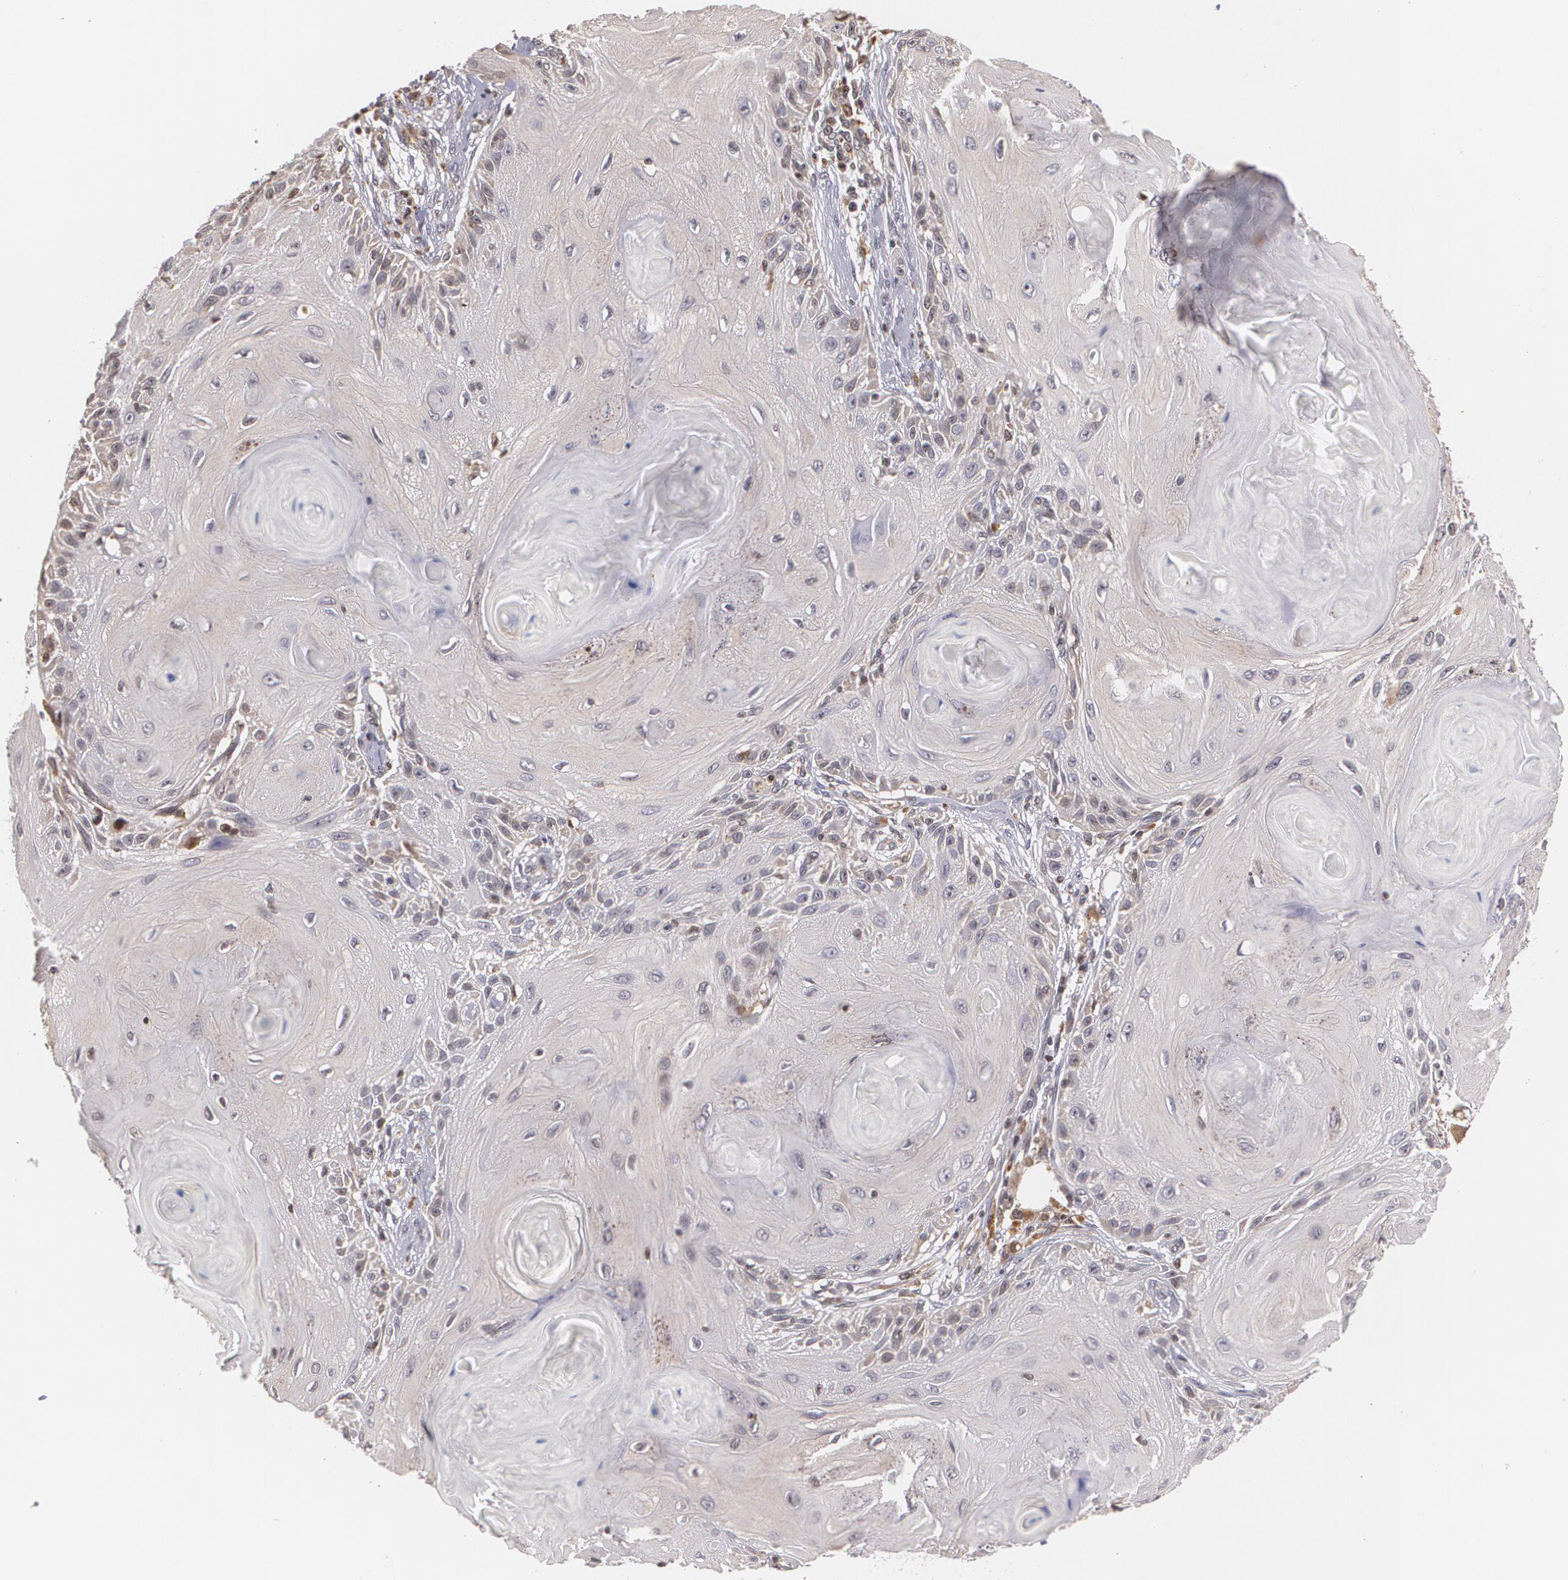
{"staining": {"intensity": "weak", "quantity": ">75%", "location": "cytoplasmic/membranous"}, "tissue": "skin cancer", "cell_type": "Tumor cells", "image_type": "cancer", "snomed": [{"axis": "morphology", "description": "Squamous cell carcinoma, NOS"}, {"axis": "topography", "description": "Skin"}], "caption": "Weak cytoplasmic/membranous staining for a protein is identified in about >75% of tumor cells of skin cancer using immunohistochemistry (IHC).", "gene": "VAV3", "patient": {"sex": "female", "age": 88}}